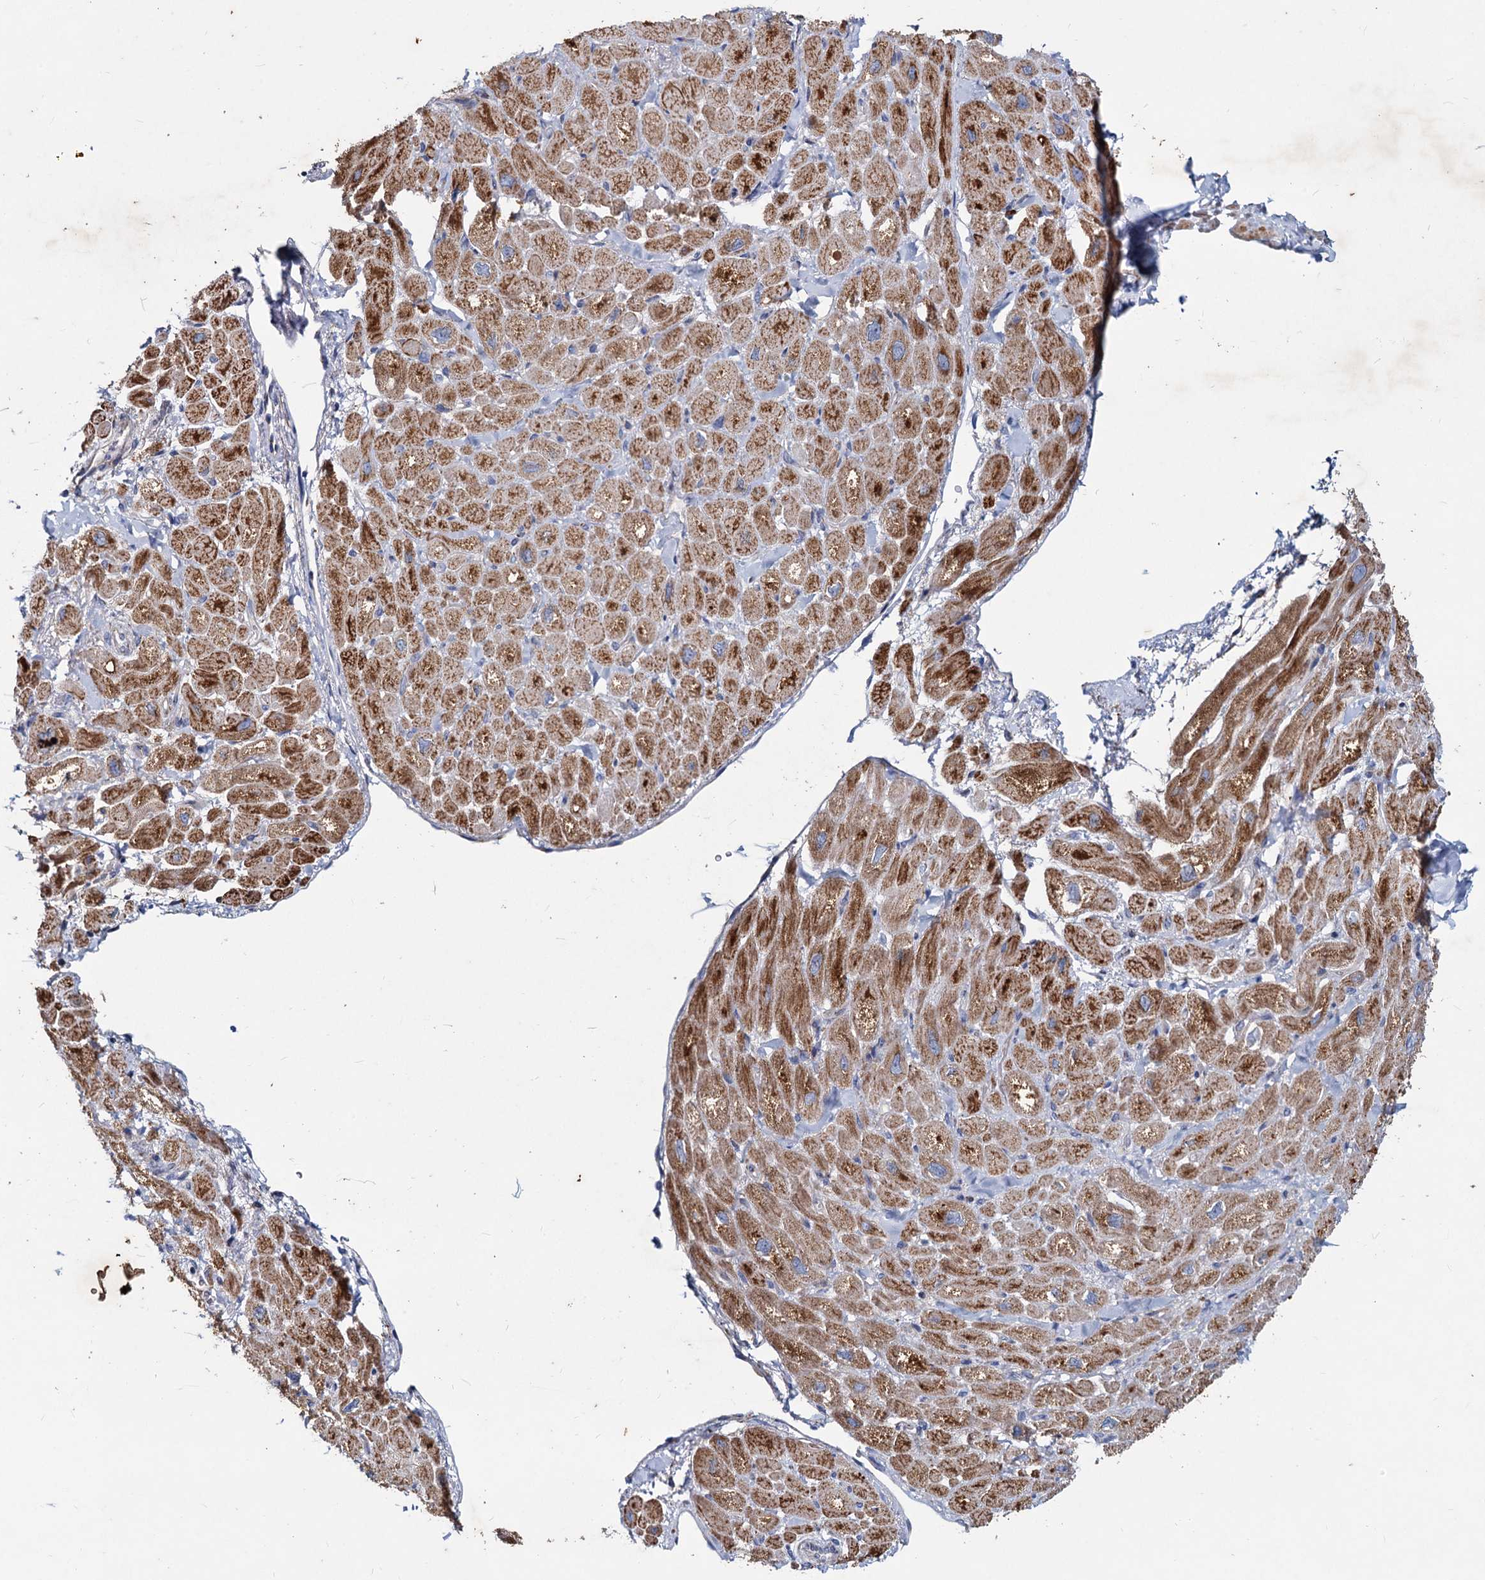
{"staining": {"intensity": "moderate", "quantity": ">75%", "location": "cytoplasmic/membranous"}, "tissue": "heart muscle", "cell_type": "Cardiomyocytes", "image_type": "normal", "snomed": [{"axis": "morphology", "description": "Normal tissue, NOS"}, {"axis": "topography", "description": "Heart"}], "caption": "Cardiomyocytes show medium levels of moderate cytoplasmic/membranous expression in about >75% of cells in normal heart muscle. (DAB (3,3'-diaminobenzidine) IHC, brown staining for protein, blue staining for nuclei).", "gene": "AGBL4", "patient": {"sex": "male", "age": 65}}